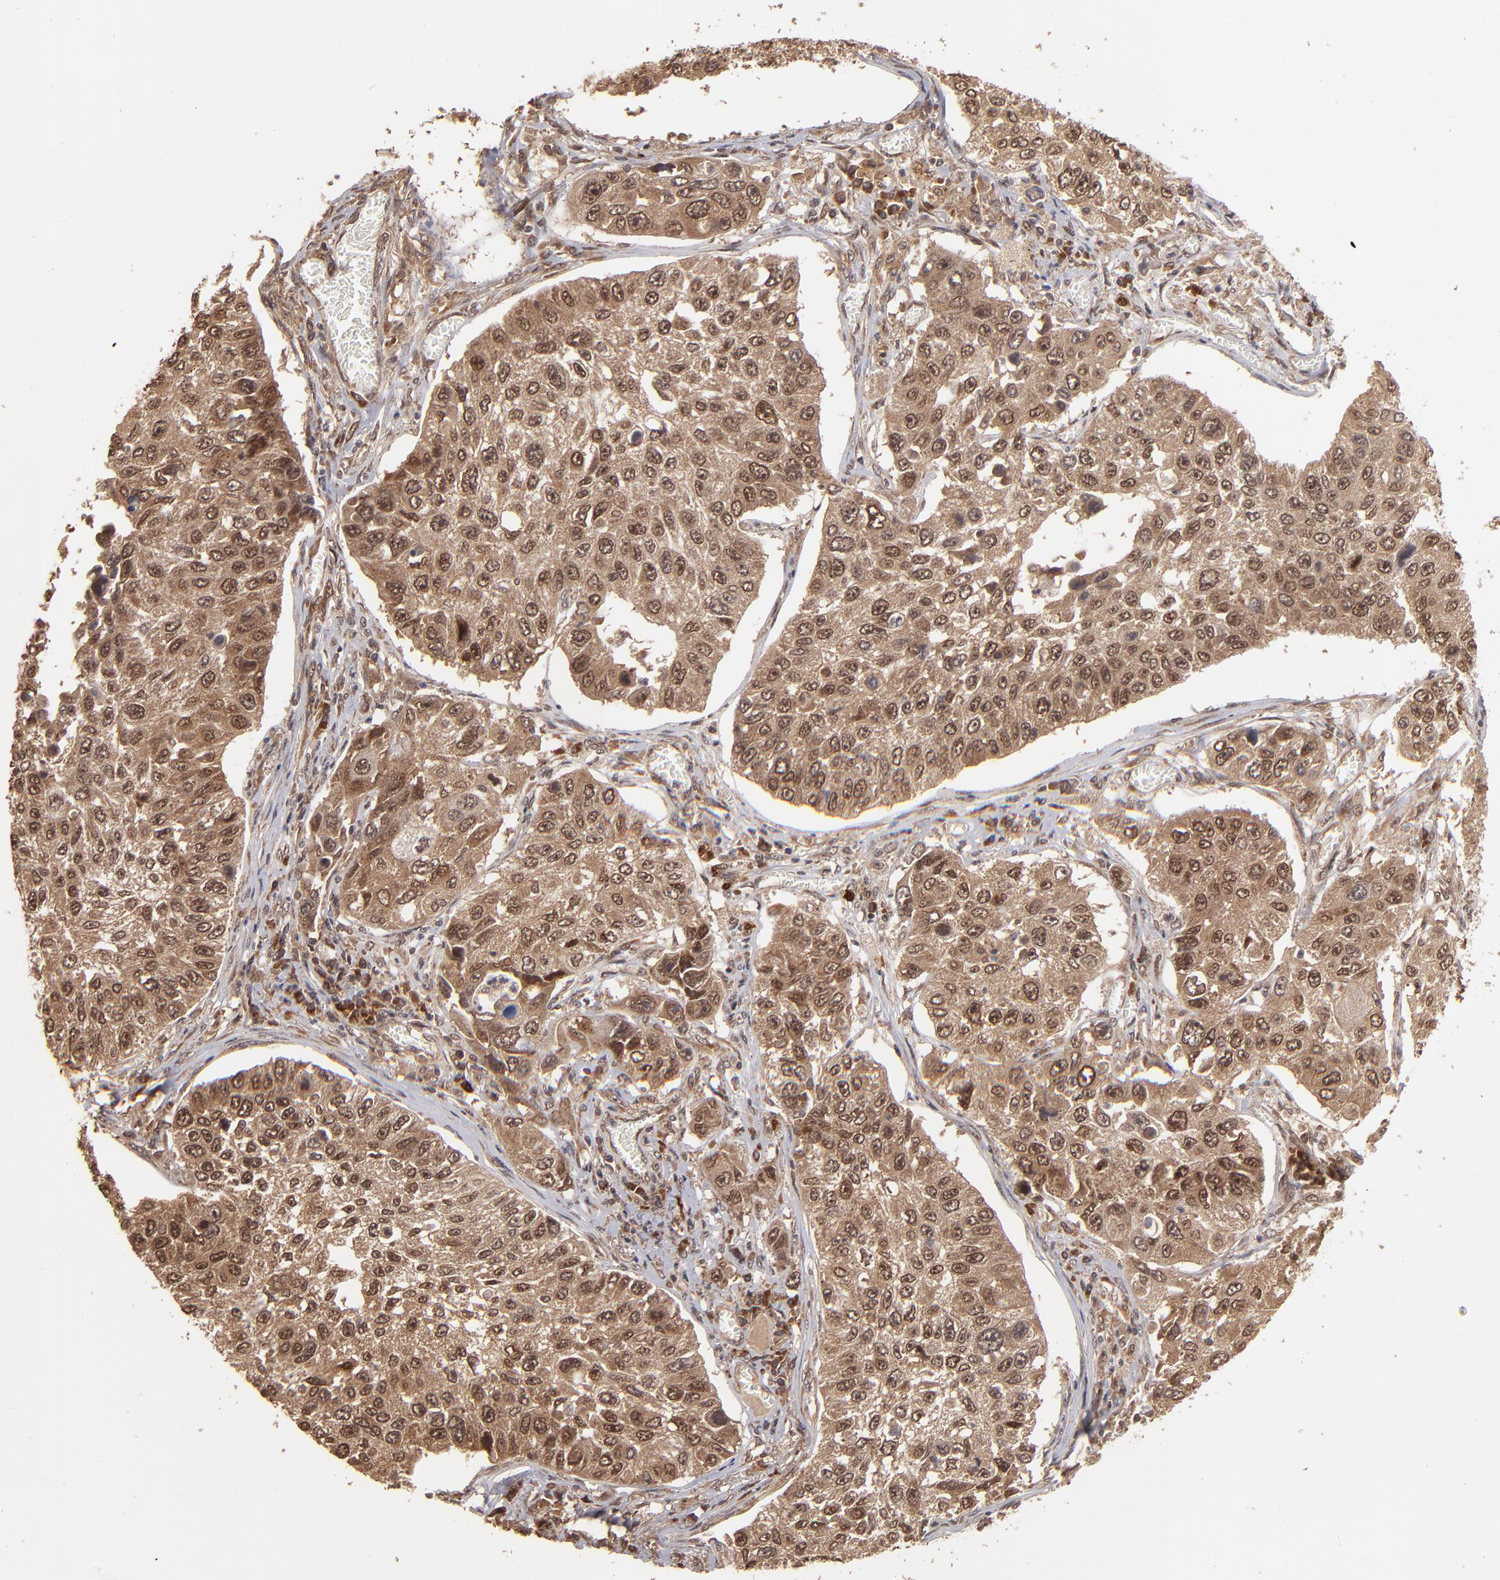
{"staining": {"intensity": "moderate", "quantity": ">75%", "location": "cytoplasmic/membranous"}, "tissue": "lung cancer", "cell_type": "Tumor cells", "image_type": "cancer", "snomed": [{"axis": "morphology", "description": "Squamous cell carcinoma, NOS"}, {"axis": "topography", "description": "Lung"}], "caption": "A photomicrograph of lung cancer (squamous cell carcinoma) stained for a protein exhibits moderate cytoplasmic/membranous brown staining in tumor cells. Using DAB (brown) and hematoxylin (blue) stains, captured at high magnification using brightfield microscopy.", "gene": "NFE2L2", "patient": {"sex": "male", "age": 71}}